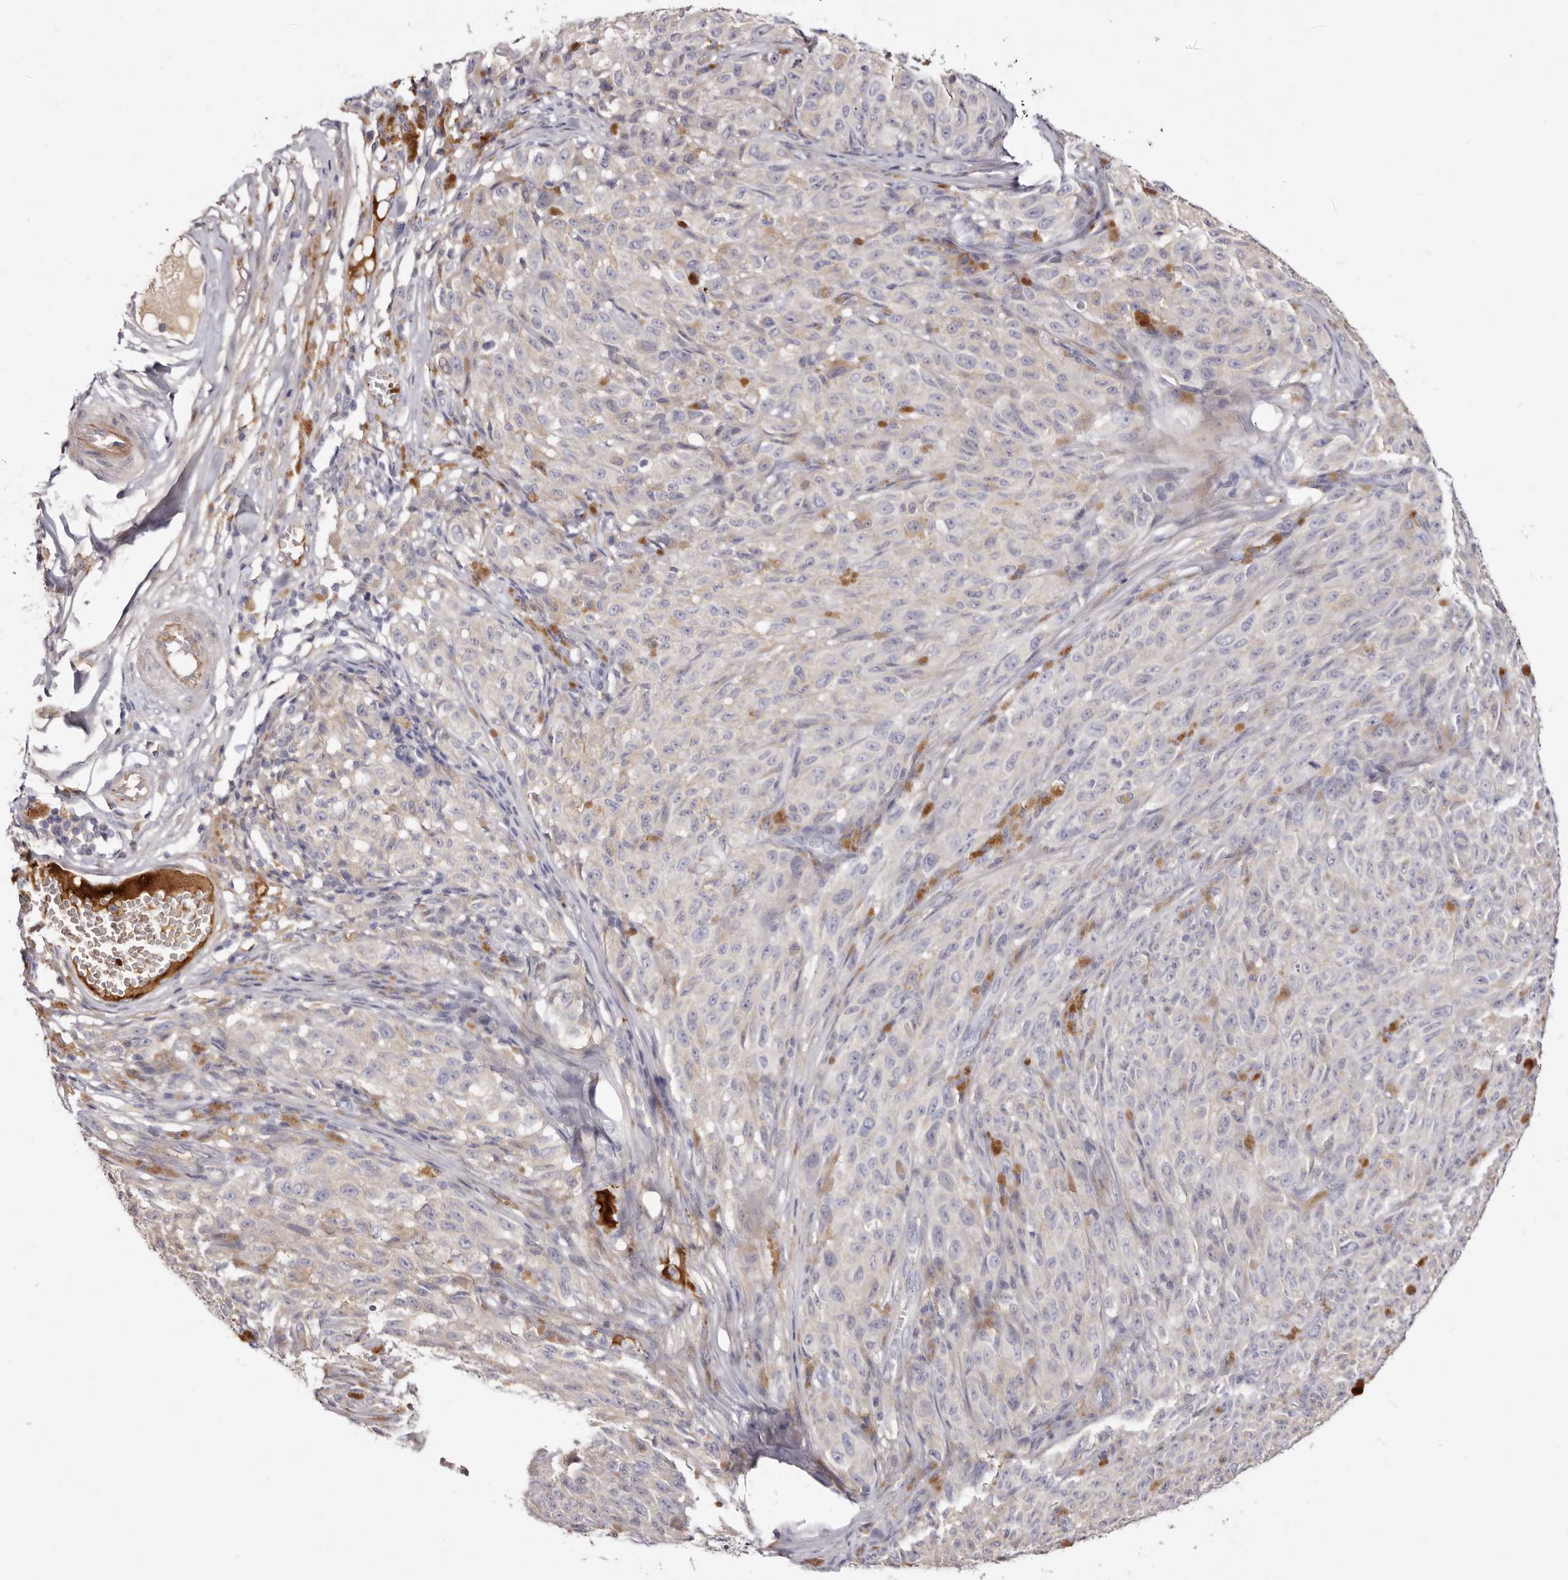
{"staining": {"intensity": "negative", "quantity": "none", "location": "none"}, "tissue": "melanoma", "cell_type": "Tumor cells", "image_type": "cancer", "snomed": [{"axis": "morphology", "description": "Malignant melanoma, NOS"}, {"axis": "topography", "description": "Skin"}], "caption": "An immunohistochemistry photomicrograph of melanoma is shown. There is no staining in tumor cells of melanoma.", "gene": "LMLN", "patient": {"sex": "female", "age": 82}}